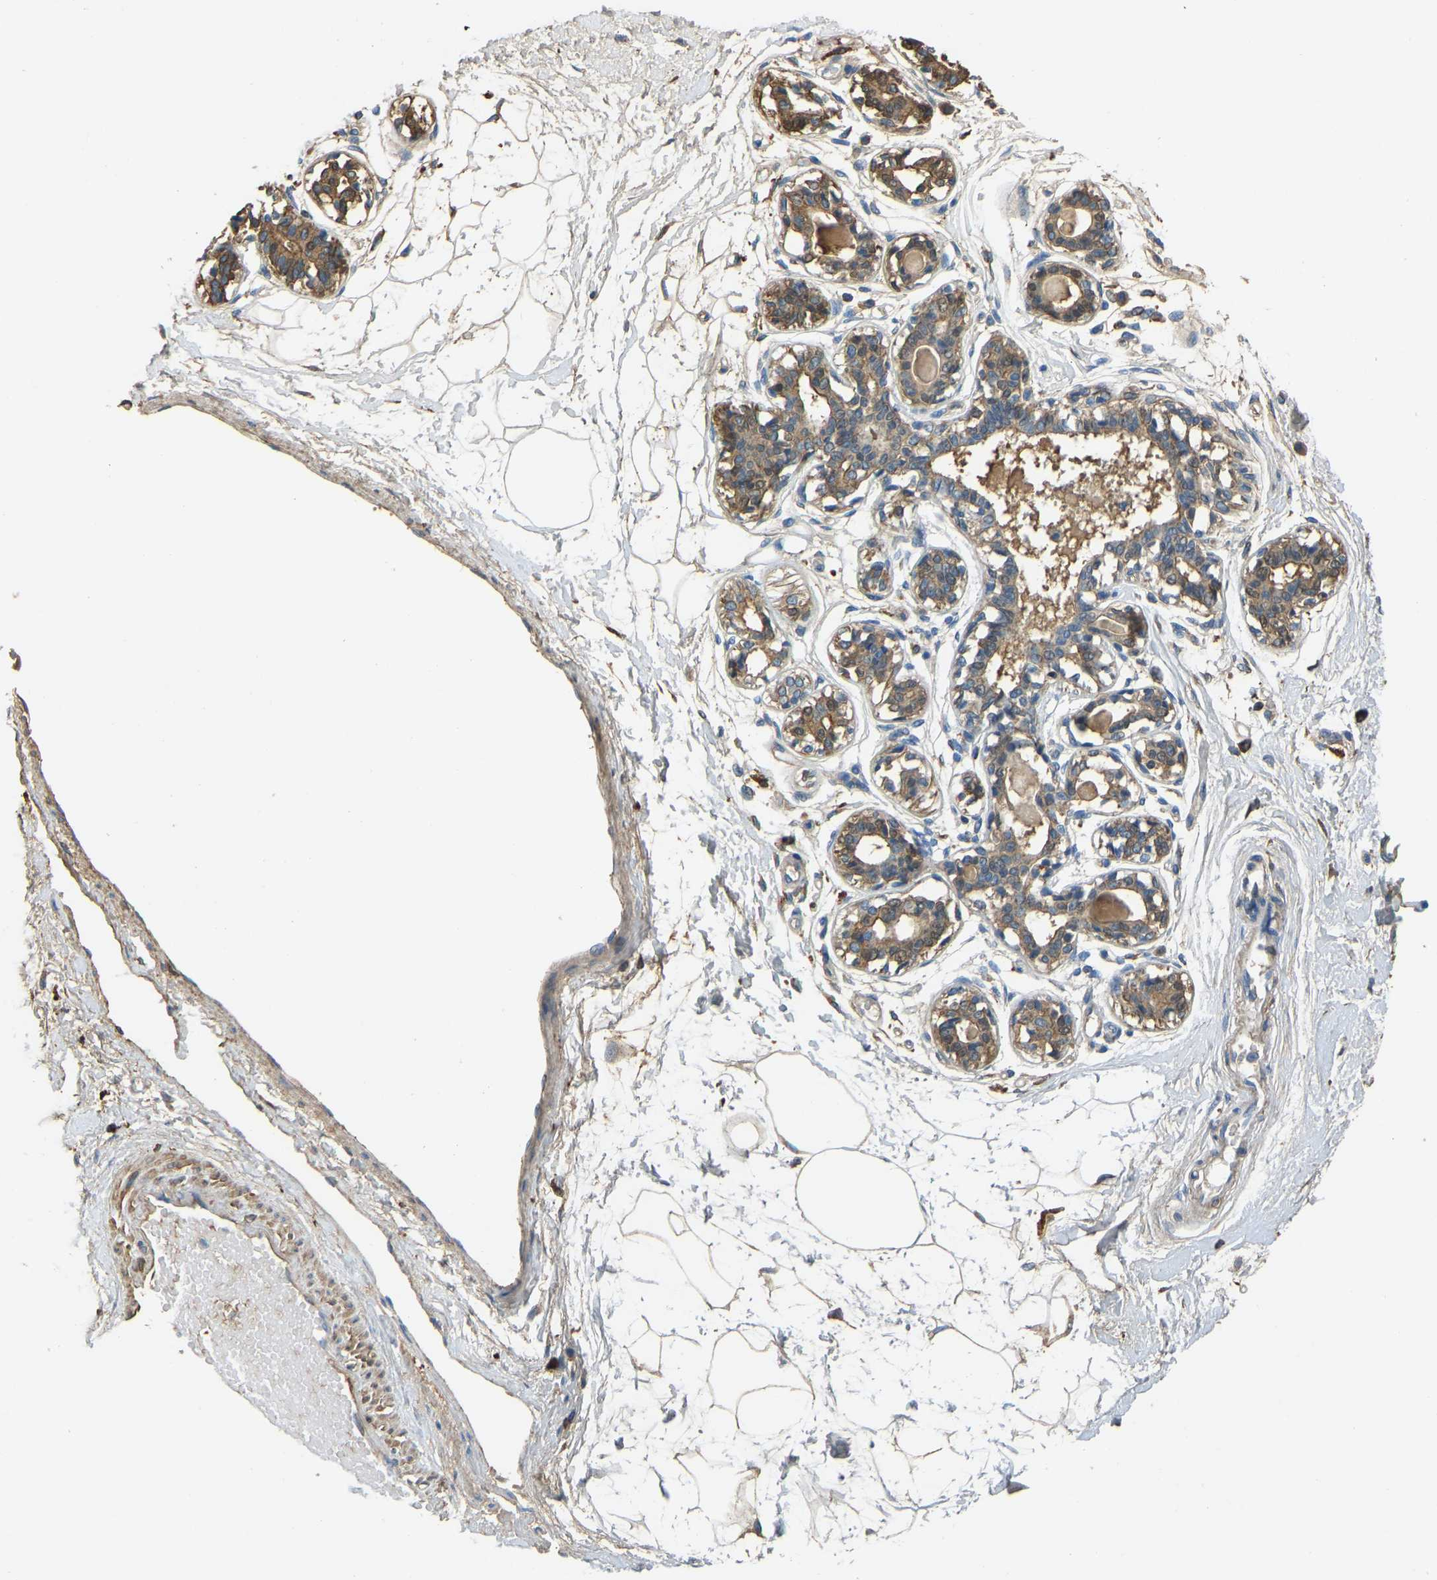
{"staining": {"intensity": "weak", "quantity": "25%-75%", "location": "cytoplasmic/membranous"}, "tissue": "breast", "cell_type": "Adipocytes", "image_type": "normal", "snomed": [{"axis": "morphology", "description": "Normal tissue, NOS"}, {"axis": "topography", "description": "Breast"}], "caption": "Protein analysis of normal breast reveals weak cytoplasmic/membranous positivity in about 25%-75% of adipocytes. The protein is stained brown, and the nuclei are stained in blue (DAB IHC with brightfield microscopy, high magnification).", "gene": "THBS4", "patient": {"sex": "female", "age": 45}}